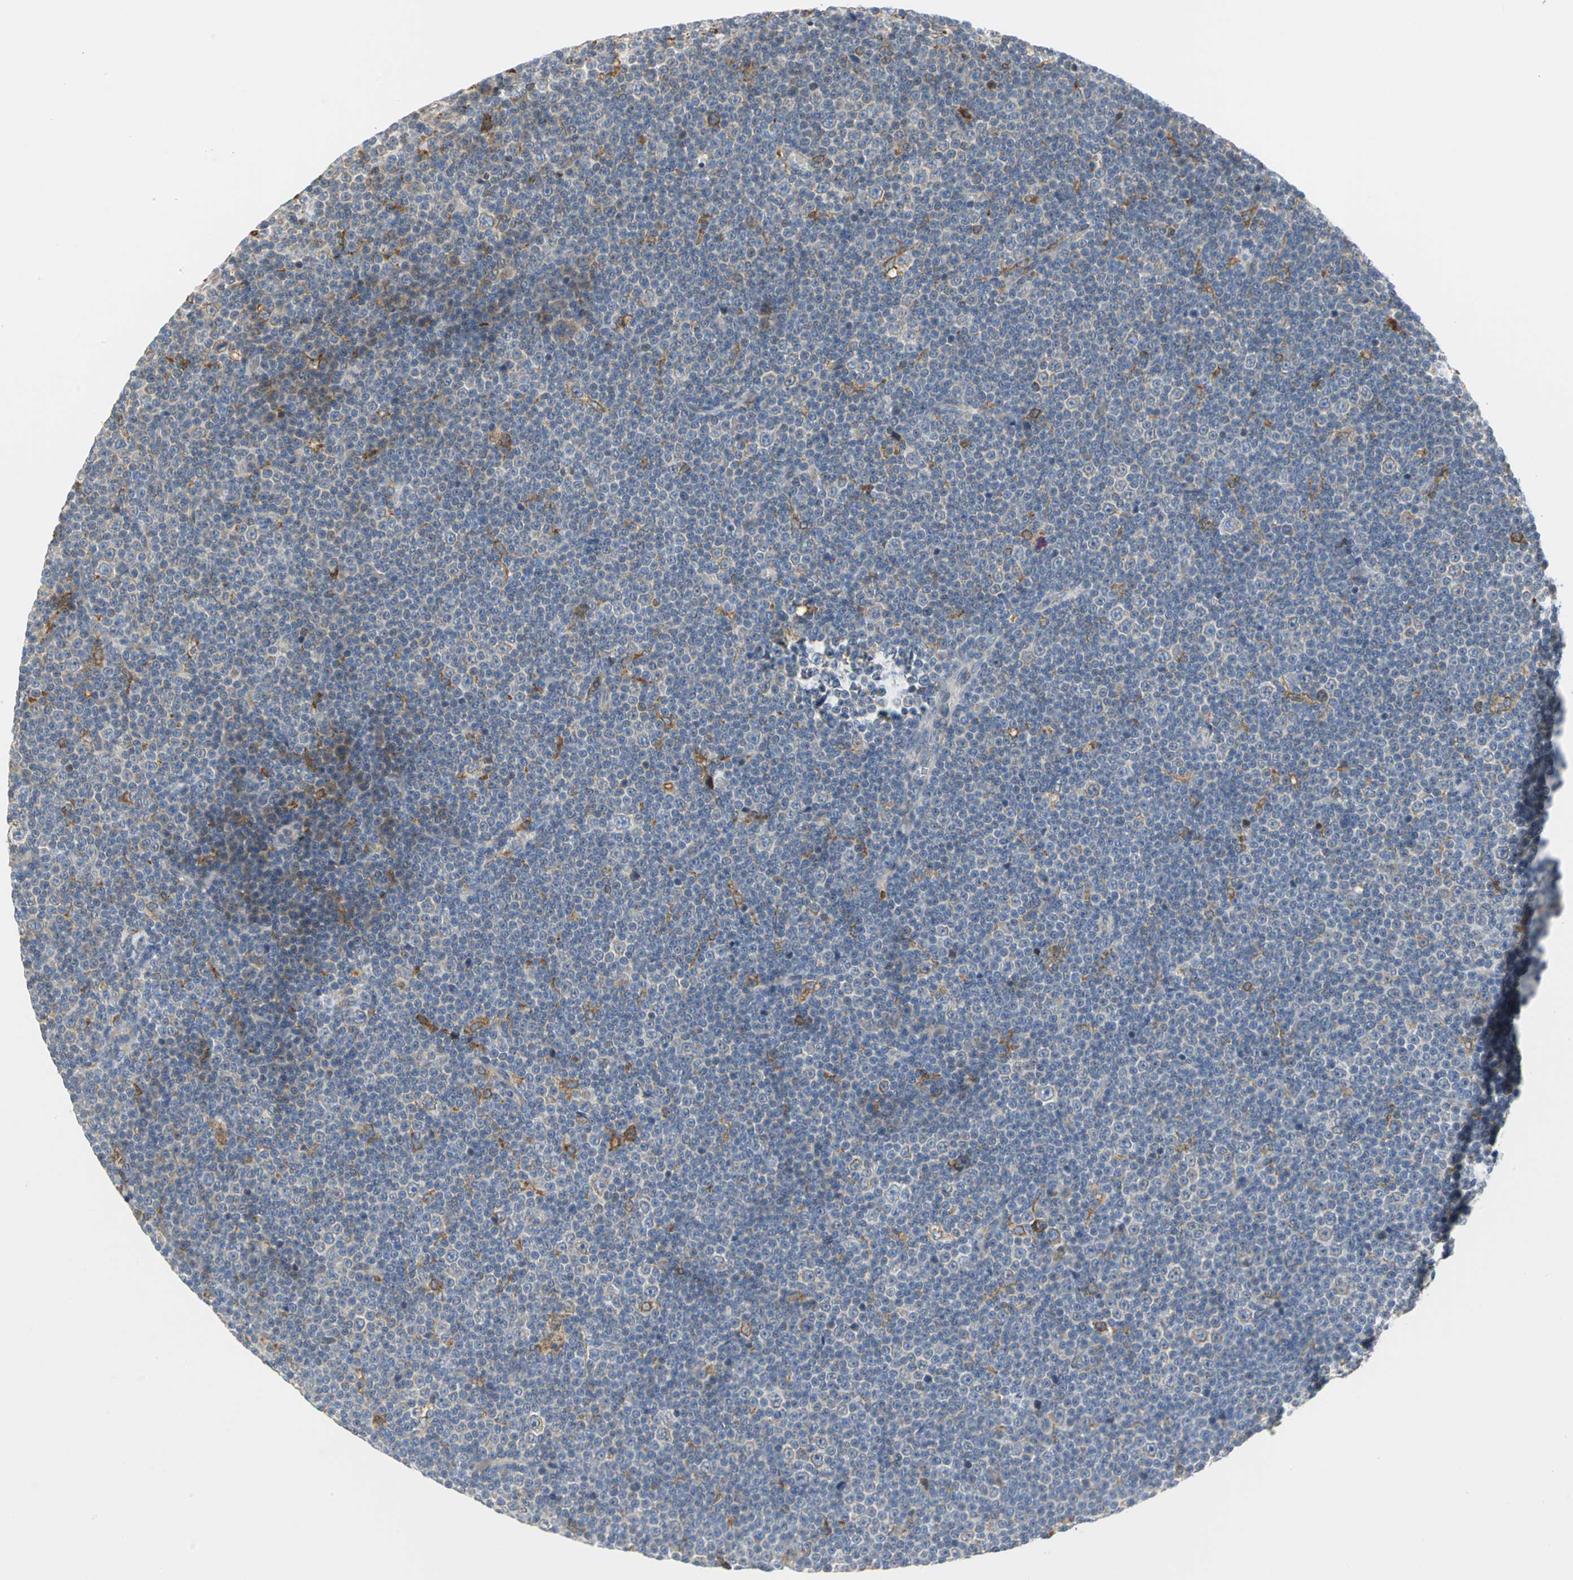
{"staining": {"intensity": "negative", "quantity": "none", "location": "none"}, "tissue": "lymphoma", "cell_type": "Tumor cells", "image_type": "cancer", "snomed": [{"axis": "morphology", "description": "Malignant lymphoma, non-Hodgkin's type, Low grade"}, {"axis": "topography", "description": "Lymph node"}], "caption": "IHC image of low-grade malignant lymphoma, non-Hodgkin's type stained for a protein (brown), which shows no positivity in tumor cells.", "gene": "SDF2L1", "patient": {"sex": "female", "age": 67}}